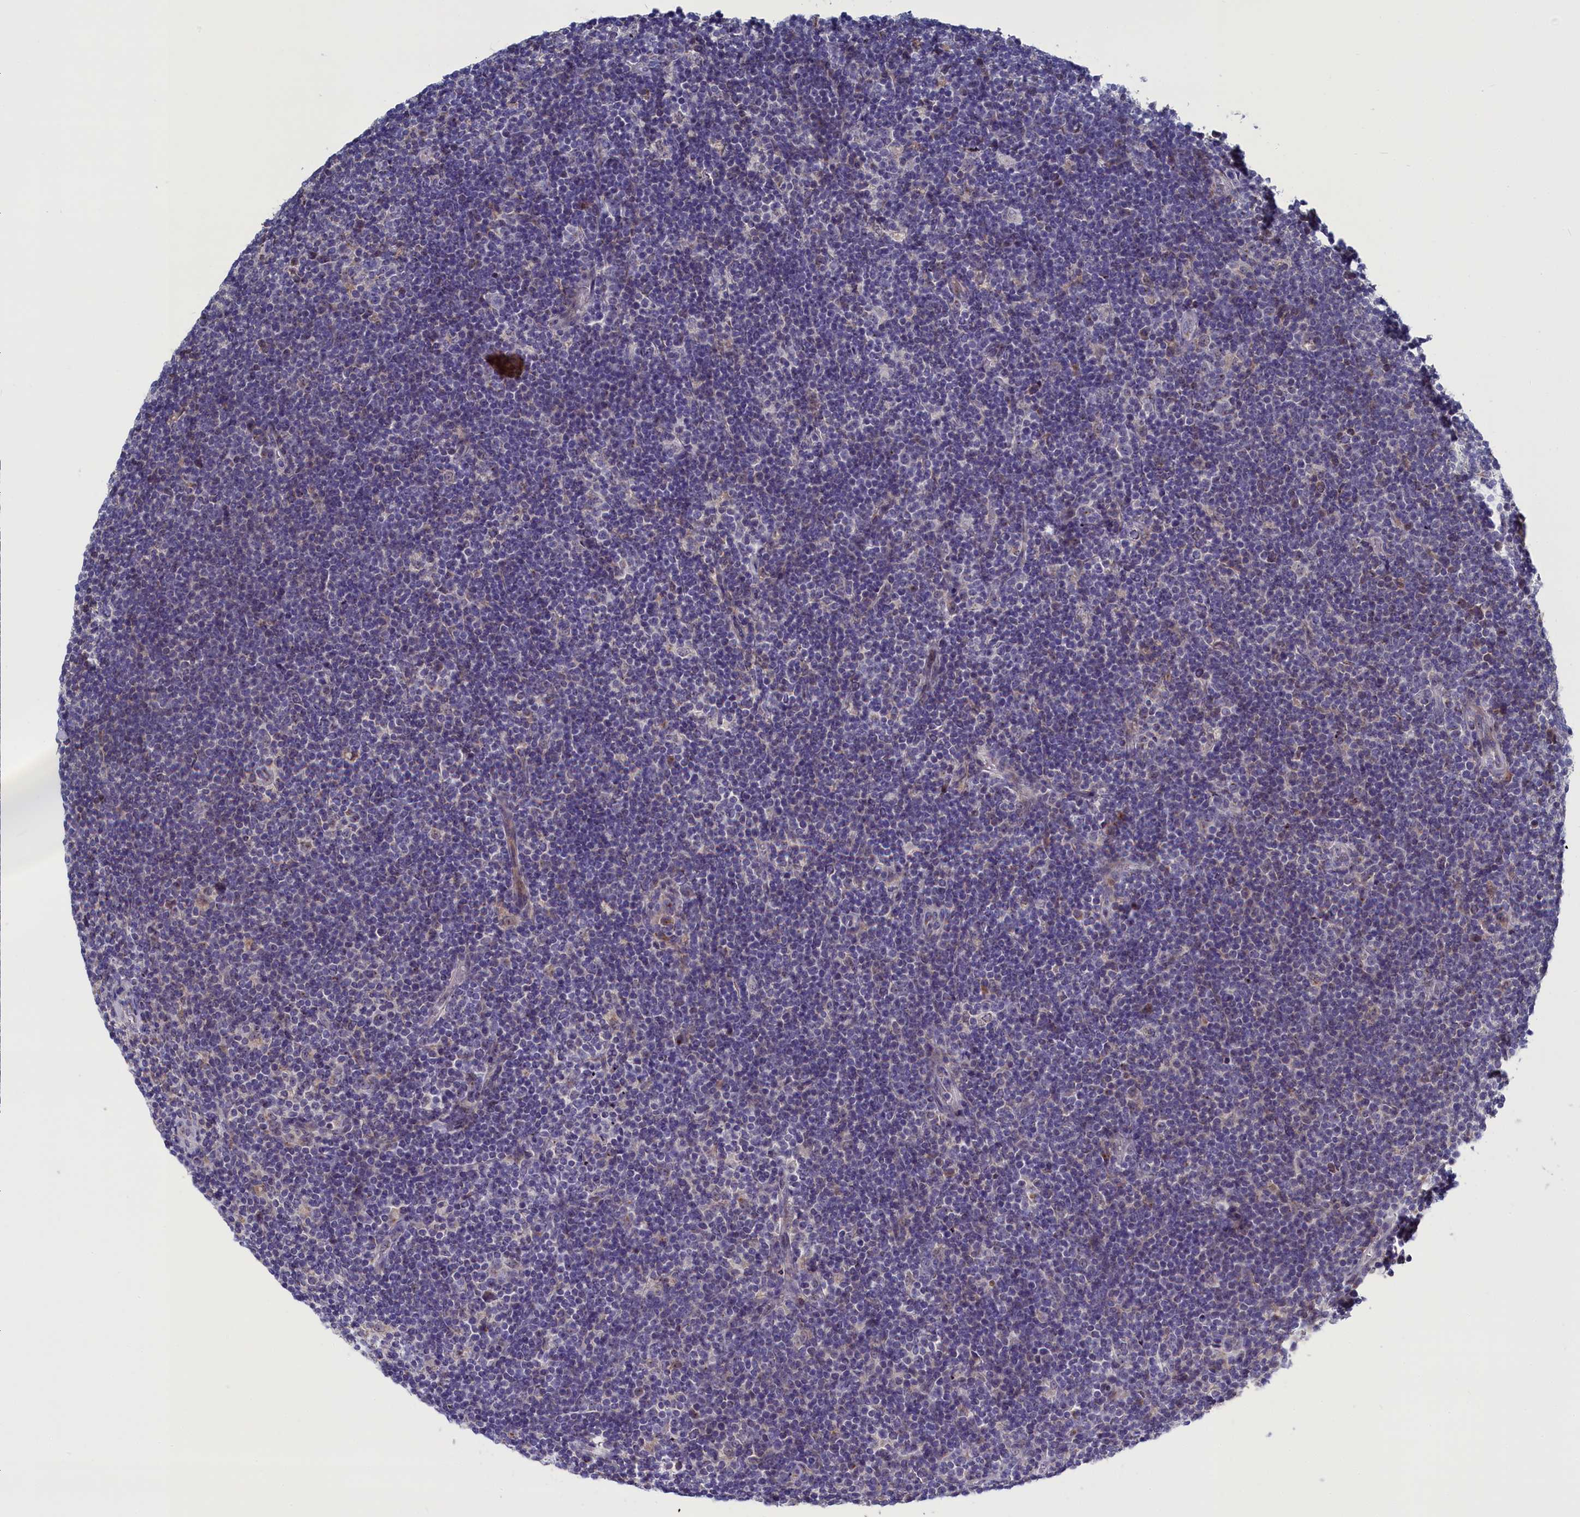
{"staining": {"intensity": "negative", "quantity": "none", "location": "none"}, "tissue": "lymphoma", "cell_type": "Tumor cells", "image_type": "cancer", "snomed": [{"axis": "morphology", "description": "Hodgkin's disease, NOS"}, {"axis": "topography", "description": "Lymph node"}], "caption": "Immunohistochemistry micrograph of neoplastic tissue: human lymphoma stained with DAB (3,3'-diaminobenzidine) displays no significant protein expression in tumor cells.", "gene": "GPR108", "patient": {"sex": "female", "age": 57}}